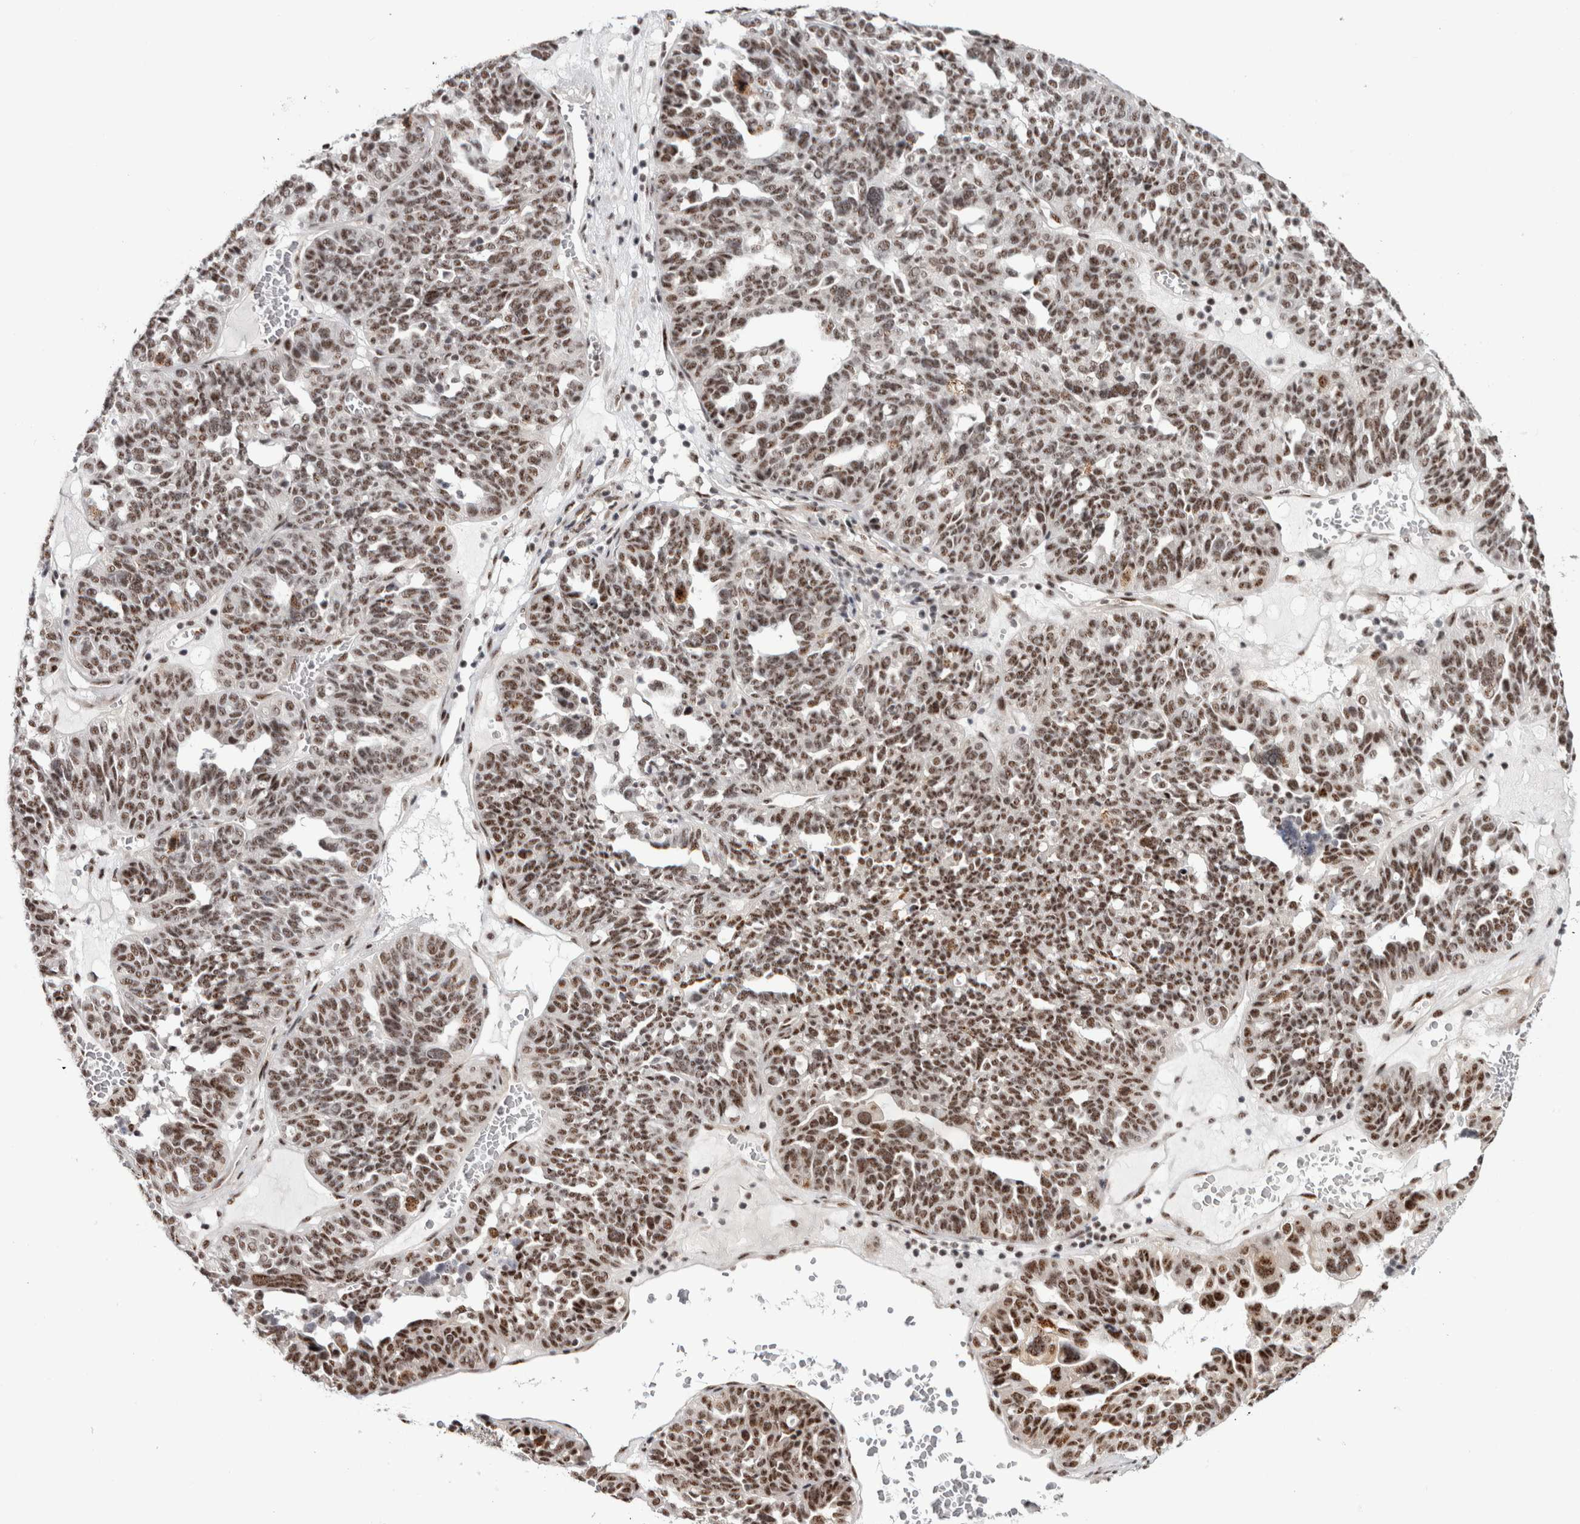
{"staining": {"intensity": "moderate", "quantity": ">75%", "location": "nuclear"}, "tissue": "ovarian cancer", "cell_type": "Tumor cells", "image_type": "cancer", "snomed": [{"axis": "morphology", "description": "Cystadenocarcinoma, serous, NOS"}, {"axis": "topography", "description": "Ovary"}], "caption": "Immunohistochemistry (DAB) staining of human serous cystadenocarcinoma (ovarian) displays moderate nuclear protein staining in approximately >75% of tumor cells.", "gene": "MKNK1", "patient": {"sex": "female", "age": 59}}